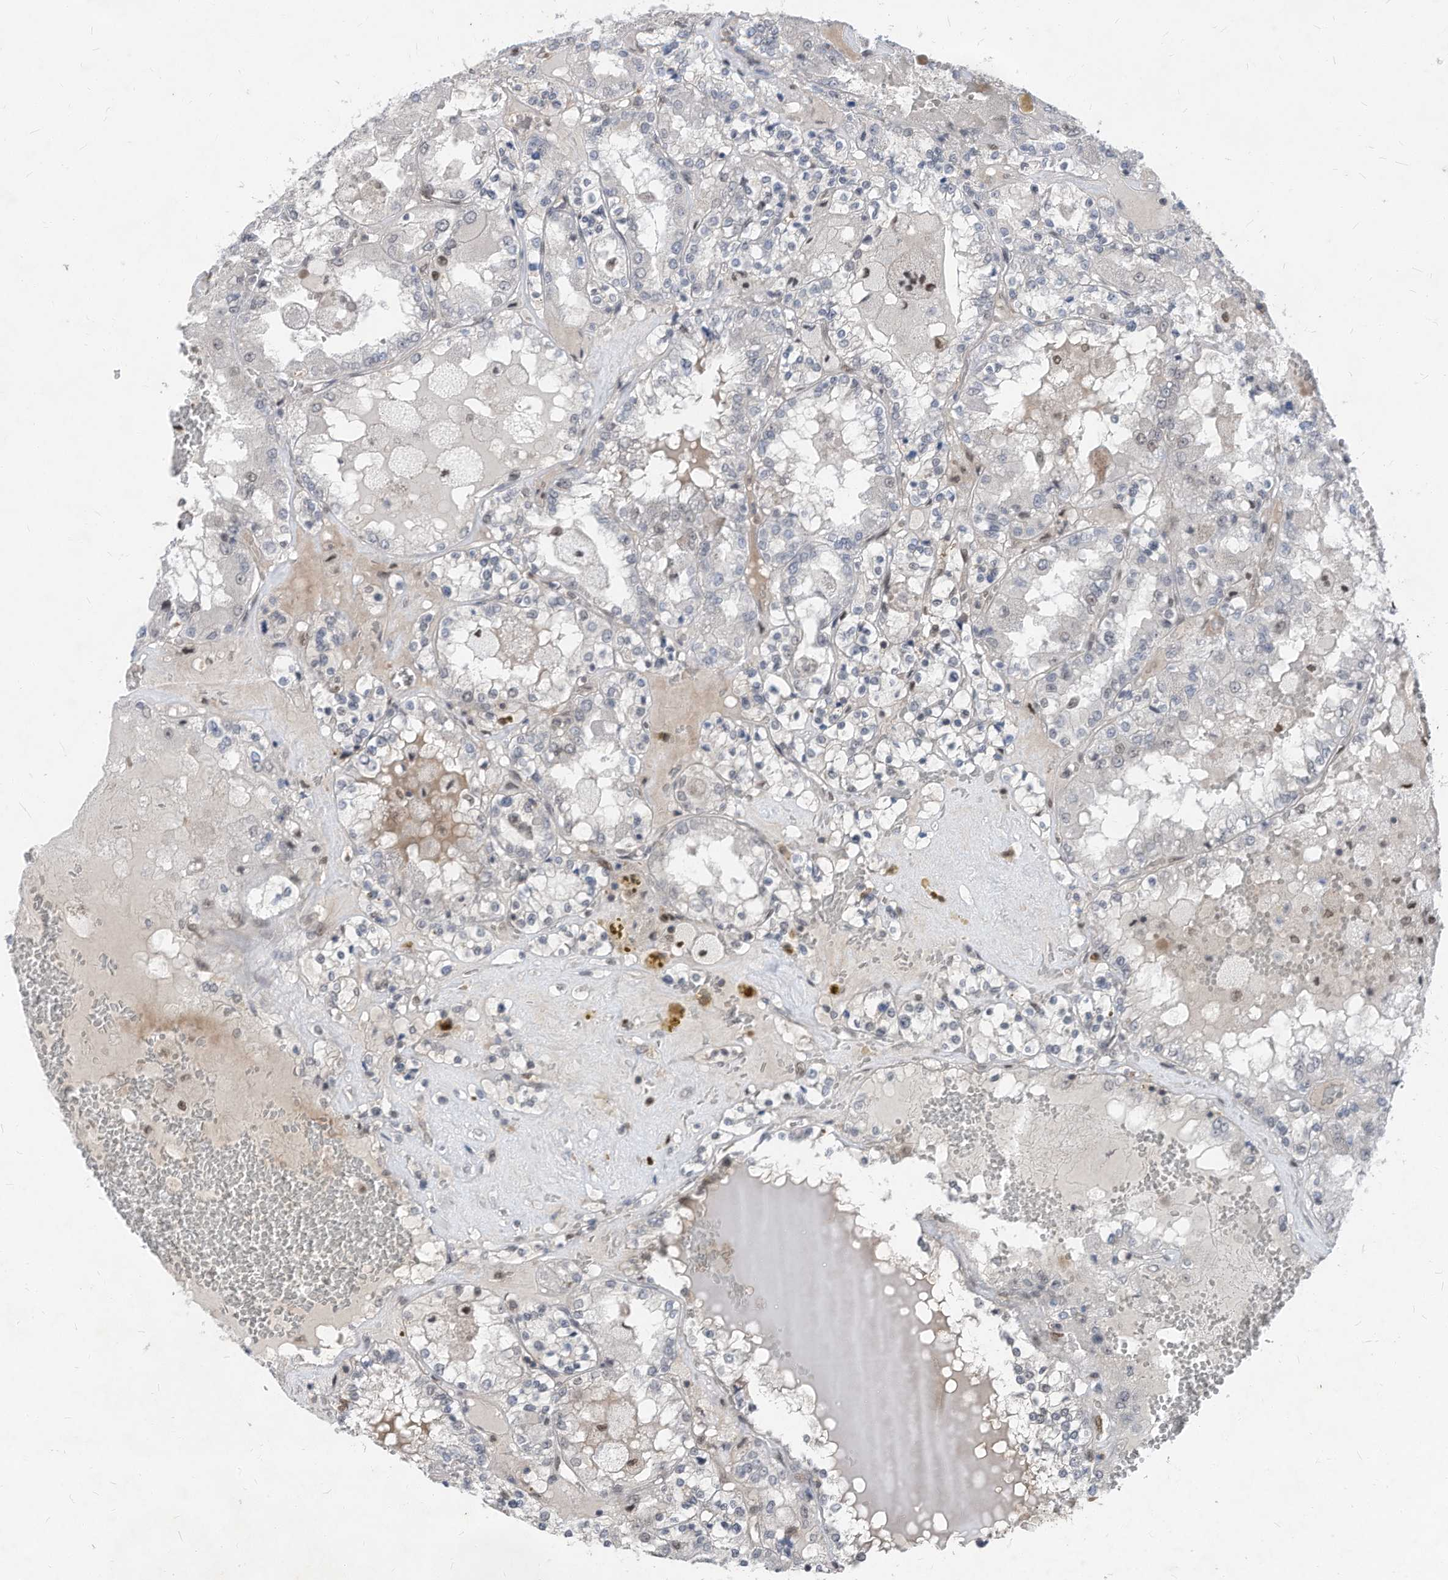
{"staining": {"intensity": "negative", "quantity": "none", "location": "none"}, "tissue": "renal cancer", "cell_type": "Tumor cells", "image_type": "cancer", "snomed": [{"axis": "morphology", "description": "Adenocarcinoma, NOS"}, {"axis": "topography", "description": "Kidney"}], "caption": "Adenocarcinoma (renal) stained for a protein using IHC reveals no expression tumor cells.", "gene": "KPNB1", "patient": {"sex": "female", "age": 56}}